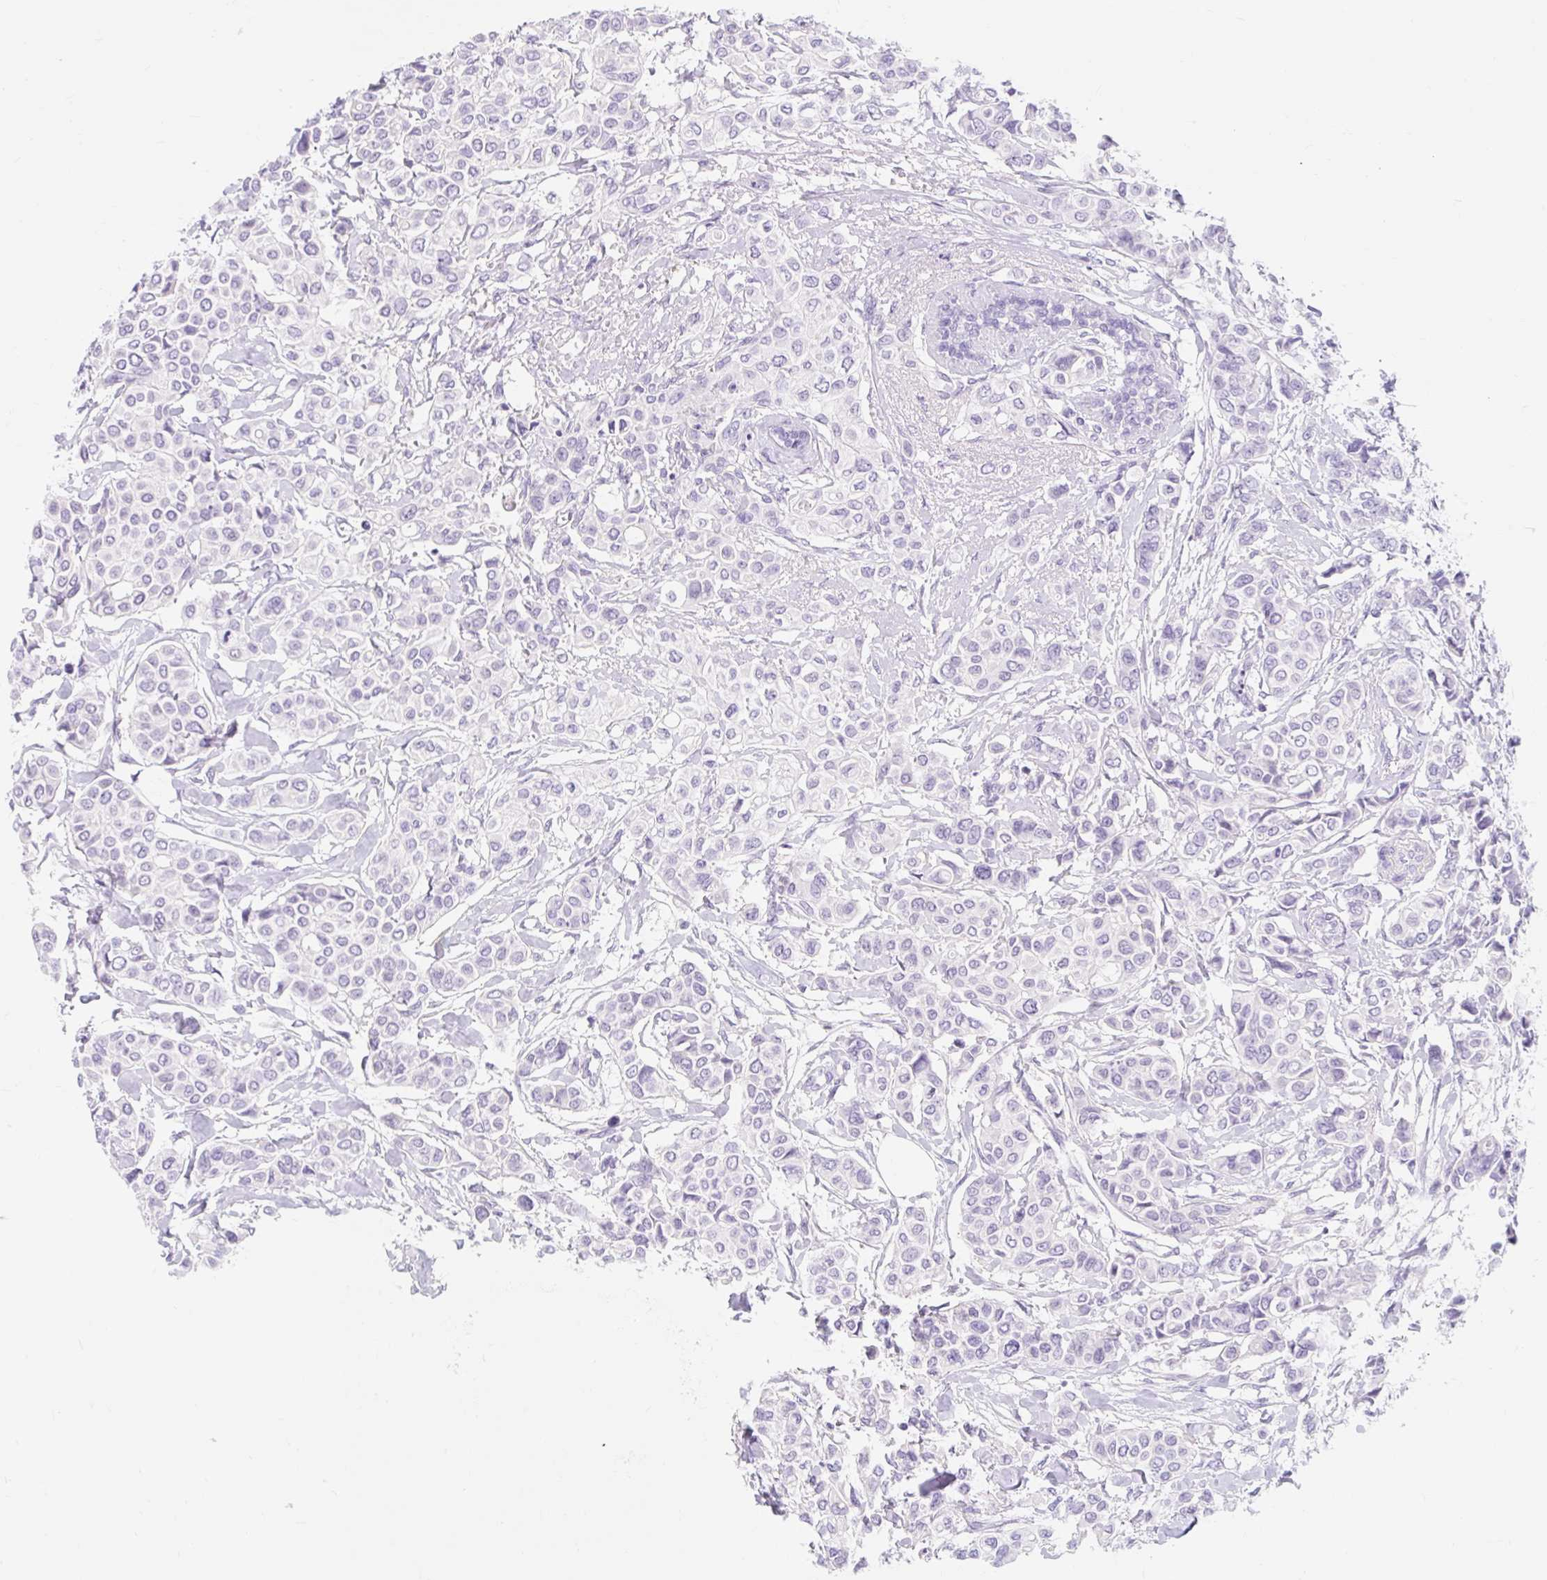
{"staining": {"intensity": "negative", "quantity": "none", "location": "none"}, "tissue": "breast cancer", "cell_type": "Tumor cells", "image_type": "cancer", "snomed": [{"axis": "morphology", "description": "Lobular carcinoma"}, {"axis": "topography", "description": "Breast"}], "caption": "Immunohistochemistry of human breast cancer (lobular carcinoma) shows no staining in tumor cells.", "gene": "SLC28A1", "patient": {"sex": "female", "age": 51}}